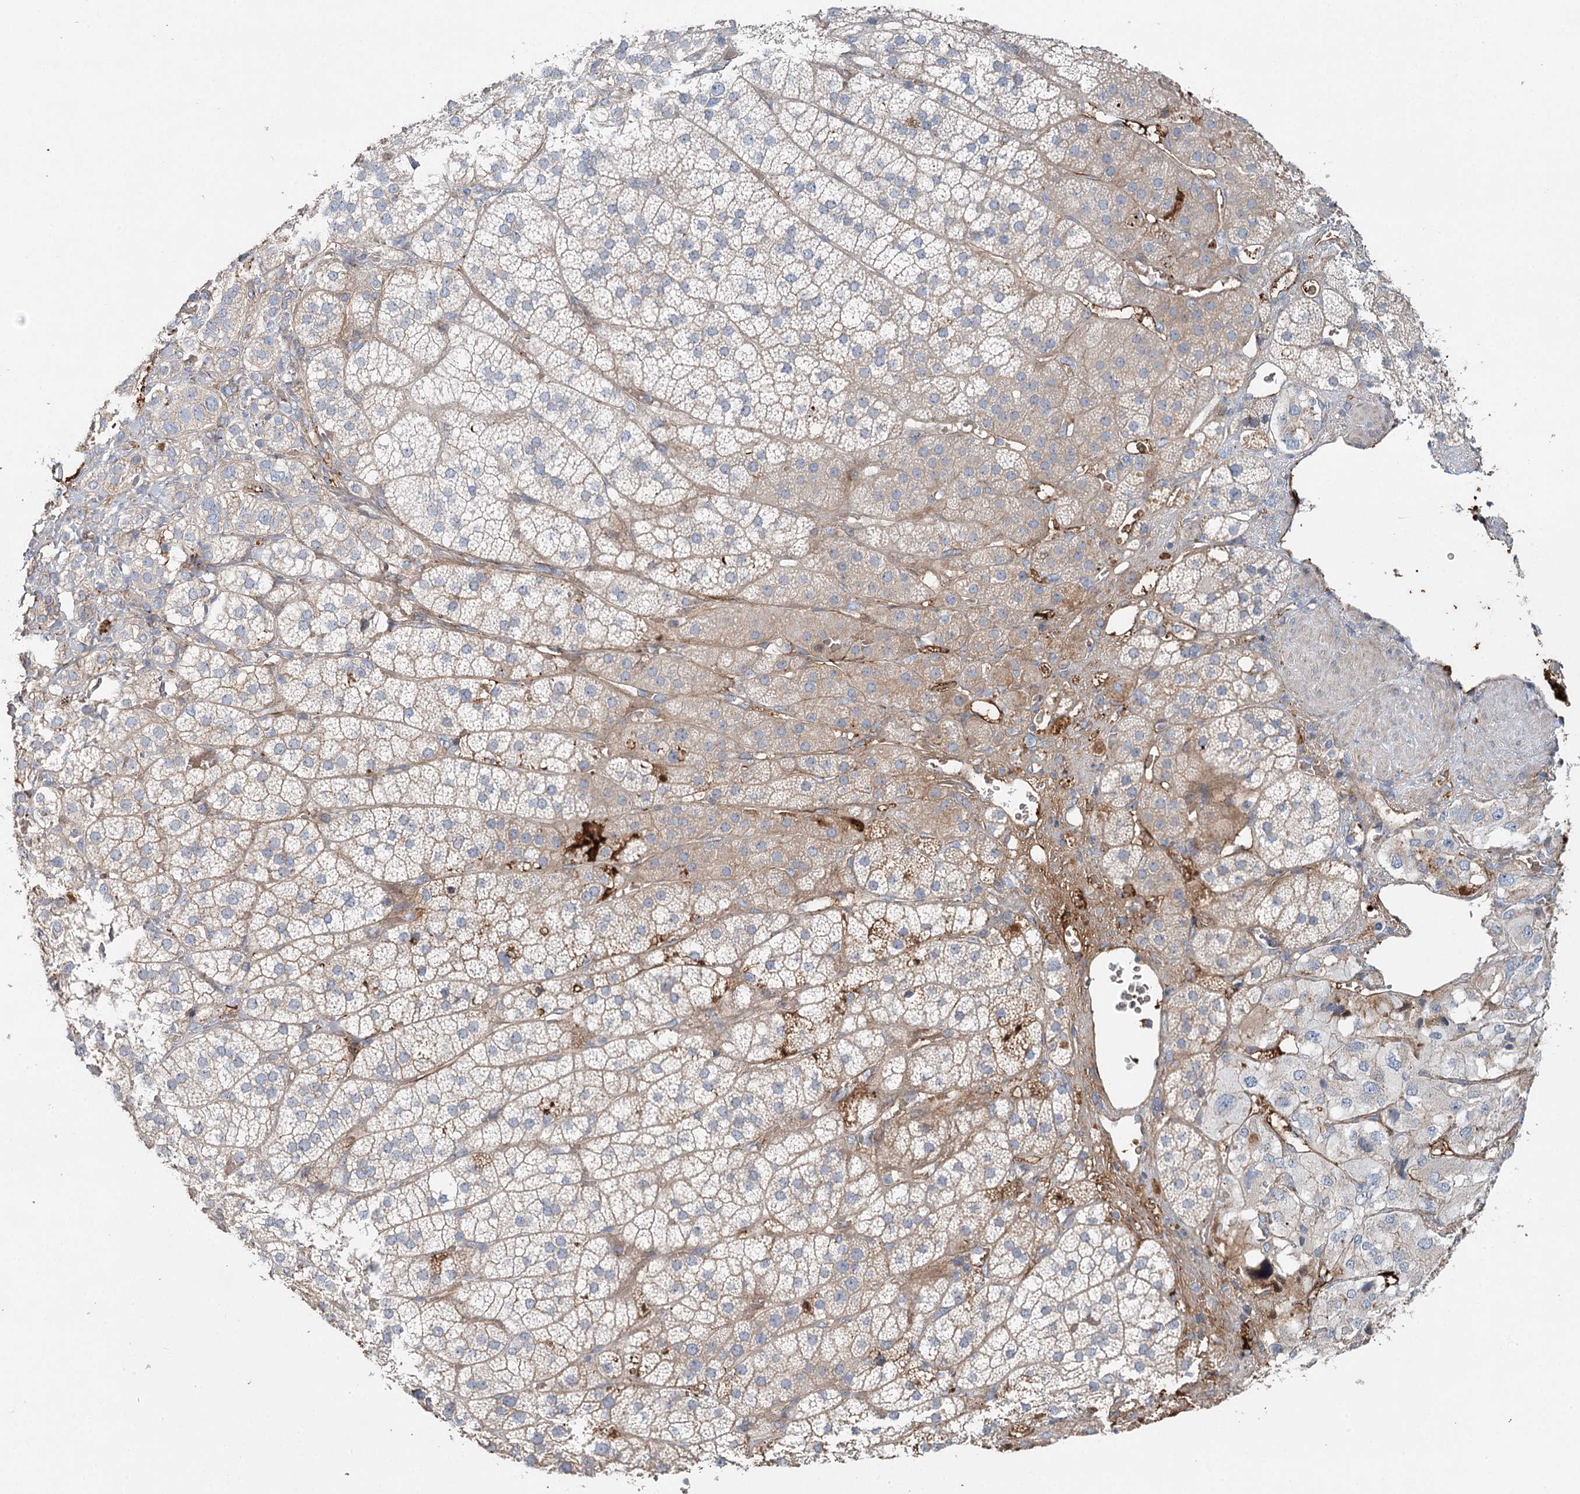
{"staining": {"intensity": "weak", "quantity": "<25%", "location": "cytoplasmic/membranous"}, "tissue": "adrenal gland", "cell_type": "Glandular cells", "image_type": "normal", "snomed": [{"axis": "morphology", "description": "Normal tissue, NOS"}, {"axis": "topography", "description": "Adrenal gland"}], "caption": "A high-resolution histopathology image shows immunohistochemistry (IHC) staining of benign adrenal gland, which demonstrates no significant expression in glandular cells. (Stains: DAB immunohistochemistry with hematoxylin counter stain, Microscopy: brightfield microscopy at high magnification).", "gene": "ALKBH8", "patient": {"sex": "female", "age": 44}}